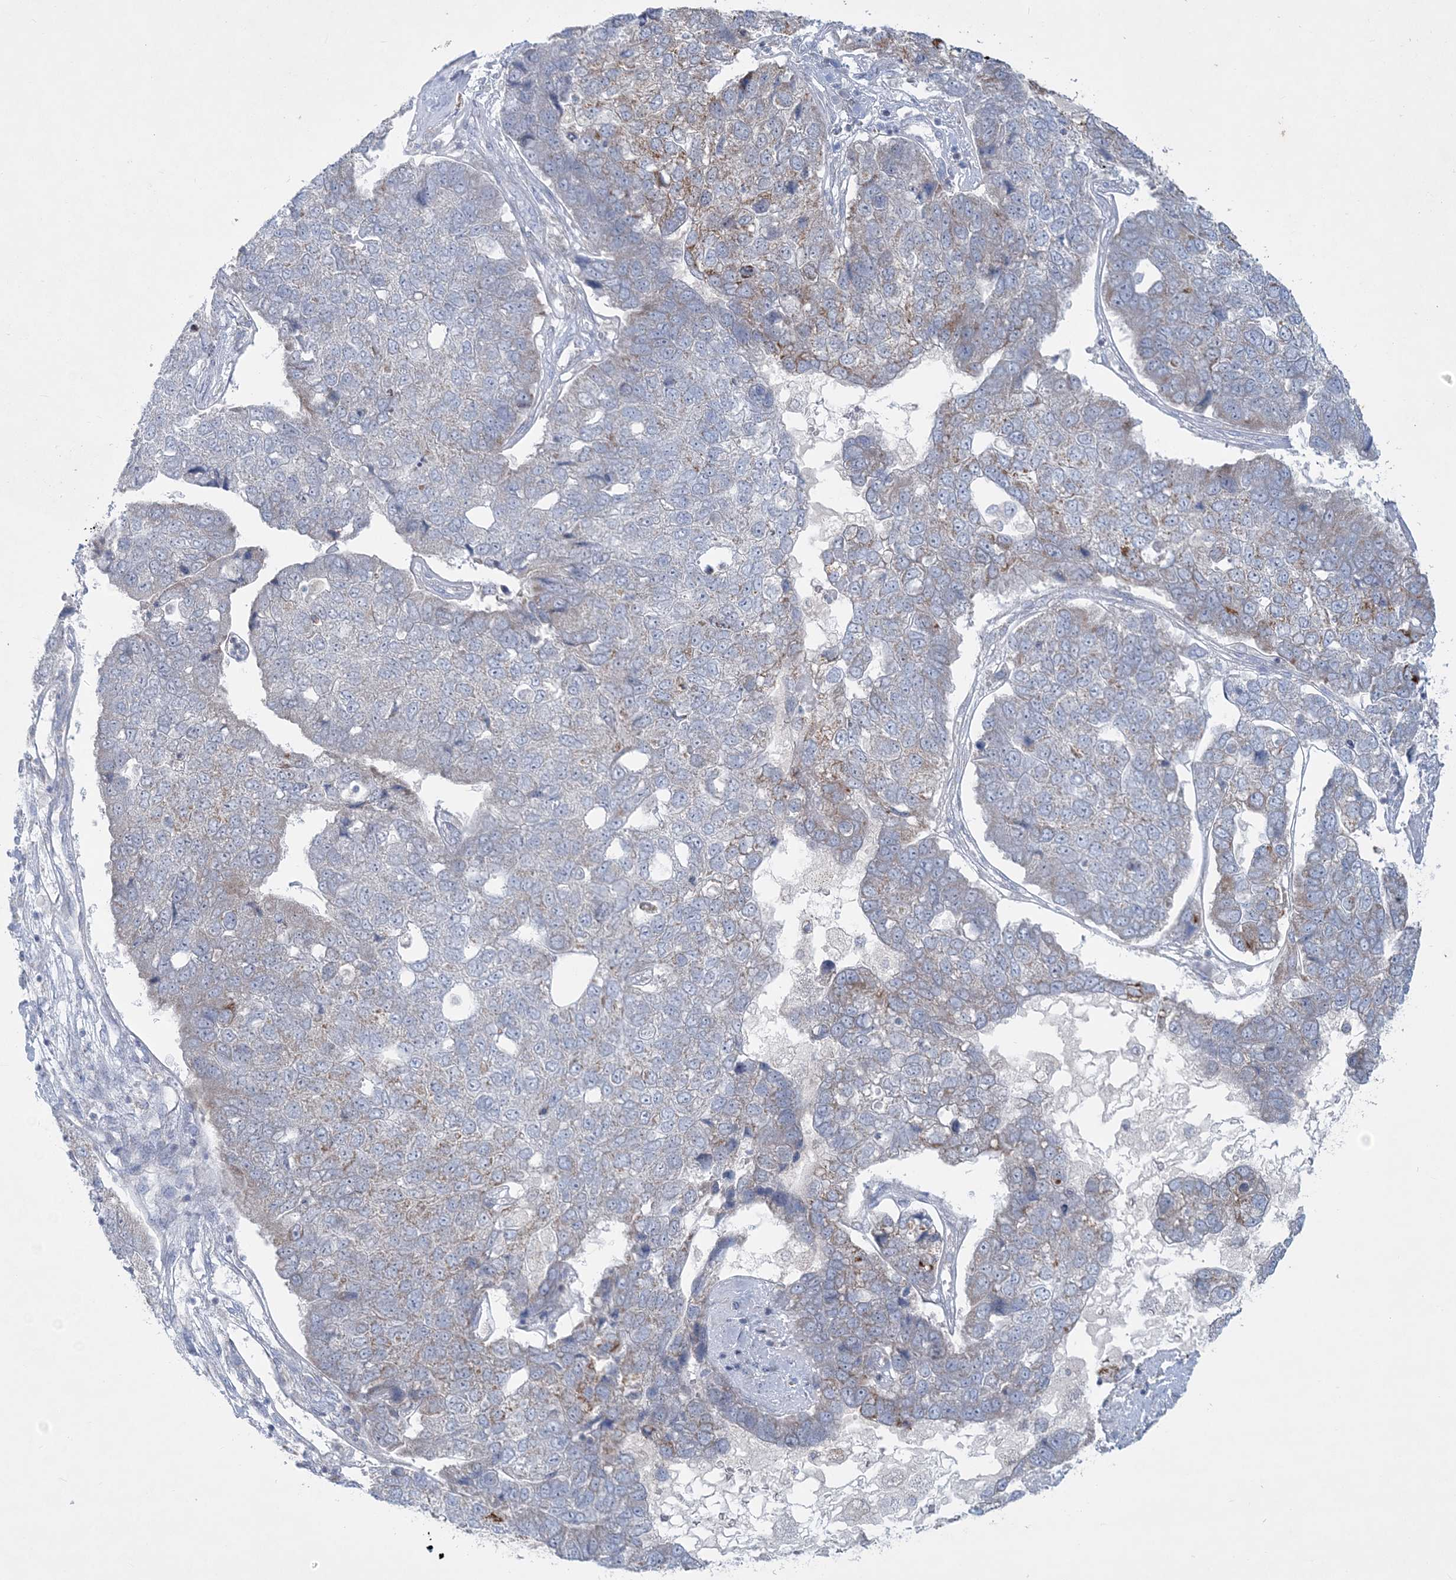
{"staining": {"intensity": "weak", "quantity": "<25%", "location": "cytoplasmic/membranous"}, "tissue": "pancreatic cancer", "cell_type": "Tumor cells", "image_type": "cancer", "snomed": [{"axis": "morphology", "description": "Adenocarcinoma, NOS"}, {"axis": "topography", "description": "Pancreas"}], "caption": "This is an immunohistochemistry (IHC) micrograph of pancreatic cancer. There is no positivity in tumor cells.", "gene": "TBC1D7", "patient": {"sex": "female", "age": 61}}